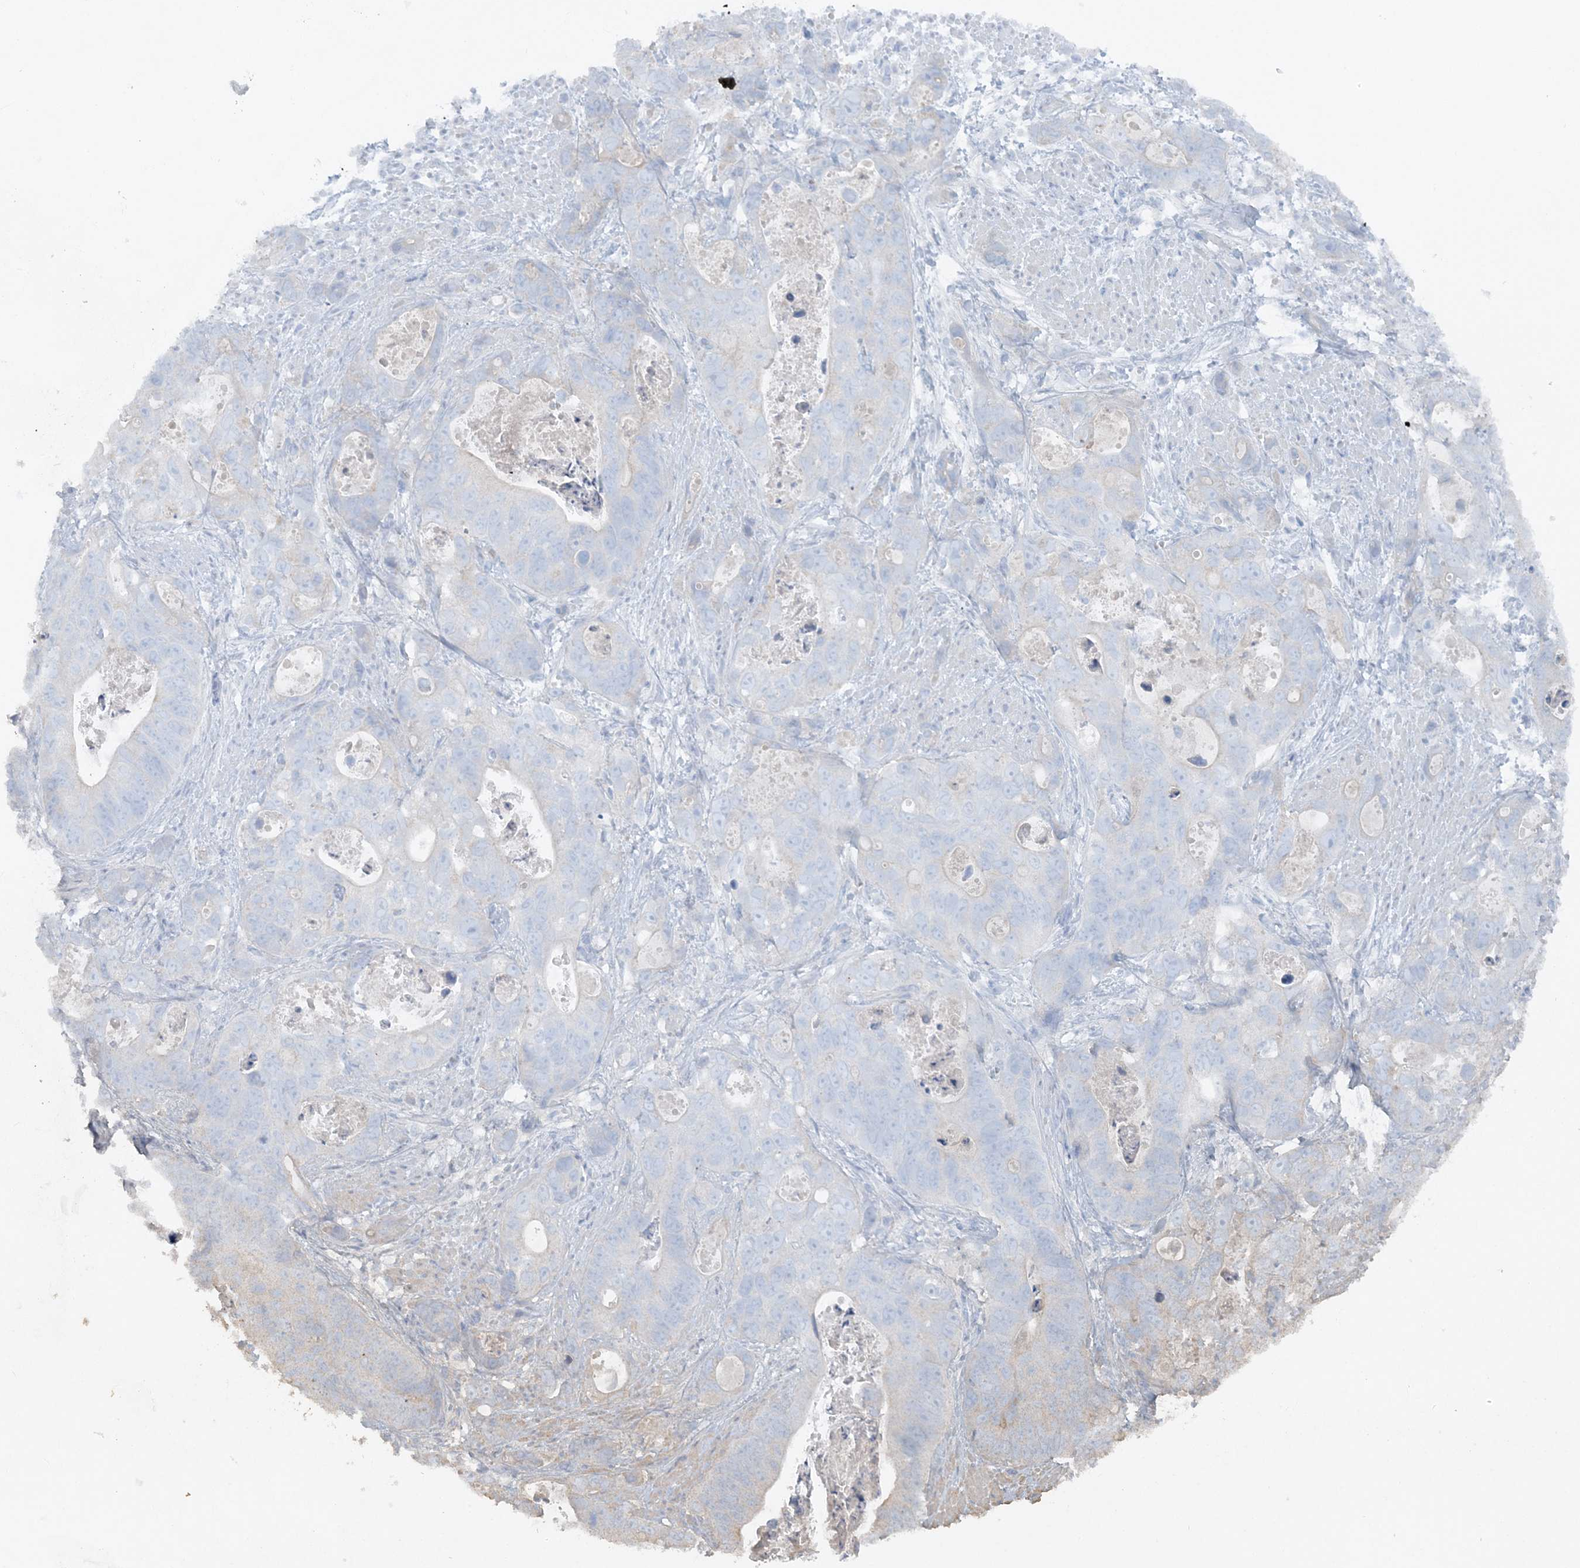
{"staining": {"intensity": "negative", "quantity": "none", "location": "none"}, "tissue": "stomach cancer", "cell_type": "Tumor cells", "image_type": "cancer", "snomed": [{"axis": "morphology", "description": "Adenocarcinoma, NOS"}, {"axis": "topography", "description": "Stomach"}], "caption": "This is an immunohistochemistry image of stomach cancer. There is no expression in tumor cells.", "gene": "ATP11A", "patient": {"sex": "female", "age": 89}}